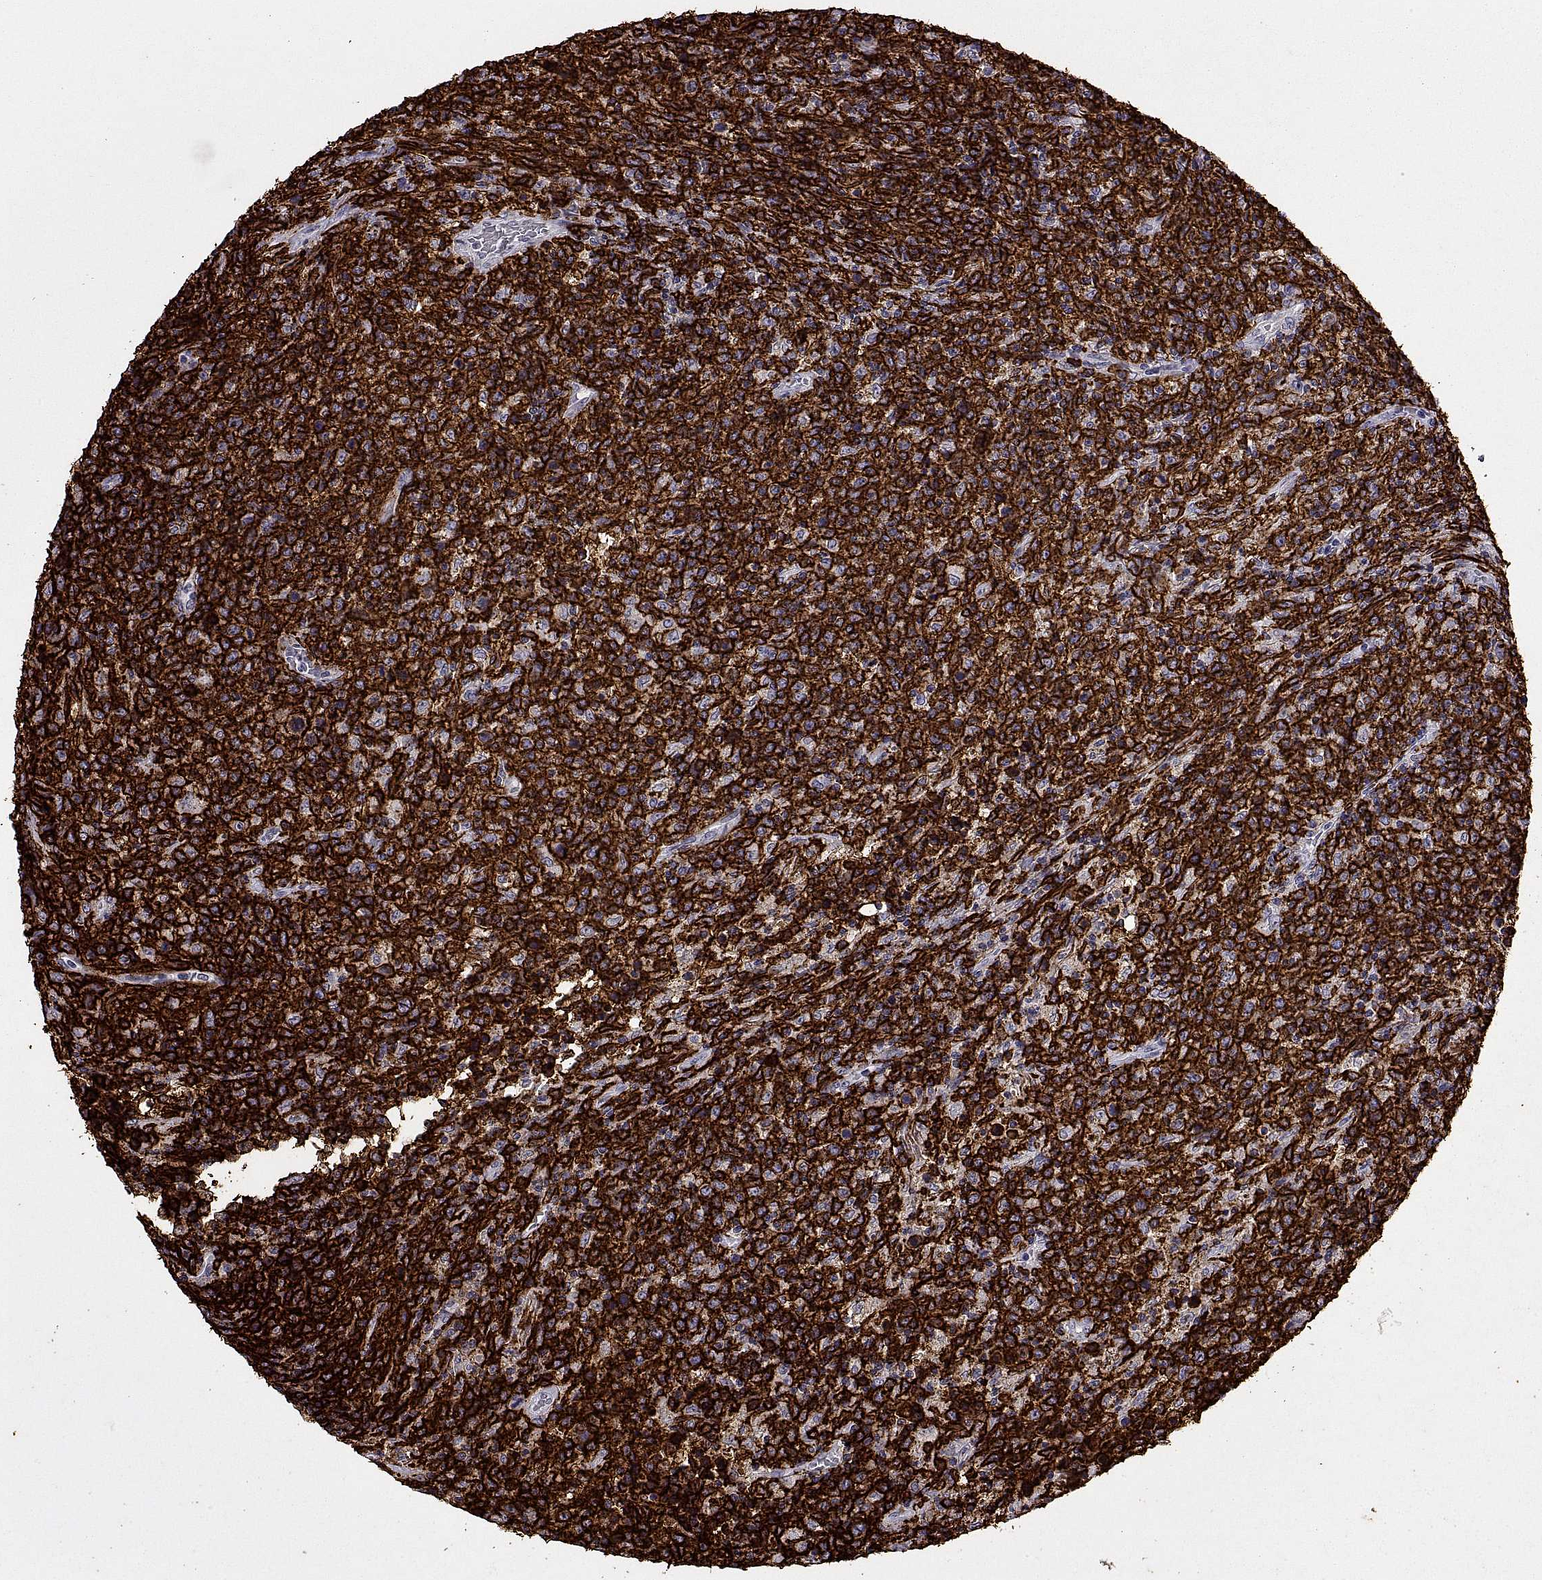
{"staining": {"intensity": "negative", "quantity": "none", "location": "none"}, "tissue": "lymphoma", "cell_type": "Tumor cells", "image_type": "cancer", "snomed": [{"axis": "morphology", "description": "Malignant lymphoma, non-Hodgkin's type, High grade"}, {"axis": "topography", "description": "Lung"}], "caption": "Immunohistochemical staining of human lymphoma exhibits no significant expression in tumor cells.", "gene": "MS4A1", "patient": {"sex": "male", "age": 79}}